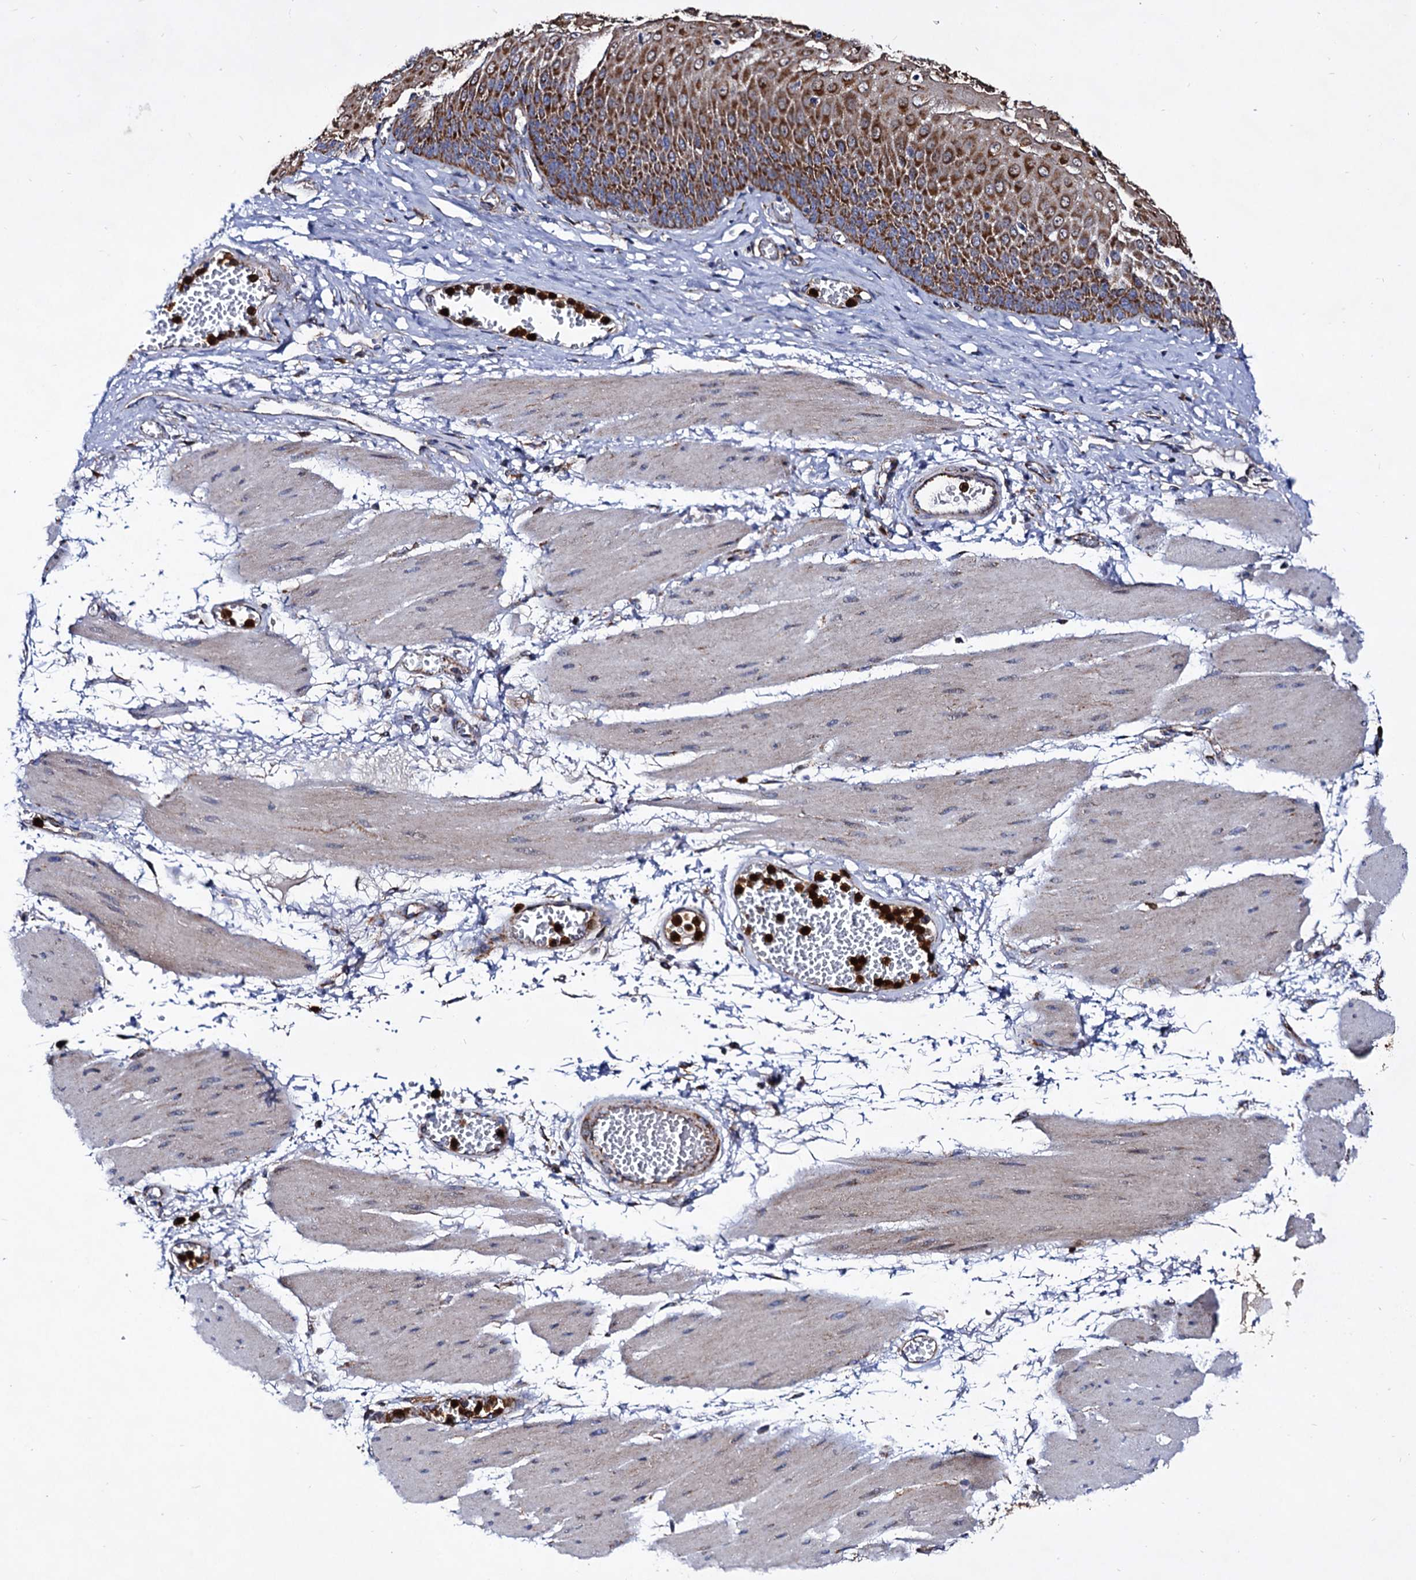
{"staining": {"intensity": "strong", "quantity": ">75%", "location": "cytoplasmic/membranous"}, "tissue": "esophagus", "cell_type": "Squamous epithelial cells", "image_type": "normal", "snomed": [{"axis": "morphology", "description": "Normal tissue, NOS"}, {"axis": "topography", "description": "Esophagus"}], "caption": "Immunohistochemistry image of benign human esophagus stained for a protein (brown), which demonstrates high levels of strong cytoplasmic/membranous staining in about >75% of squamous epithelial cells.", "gene": "ACAD9", "patient": {"sex": "male", "age": 60}}